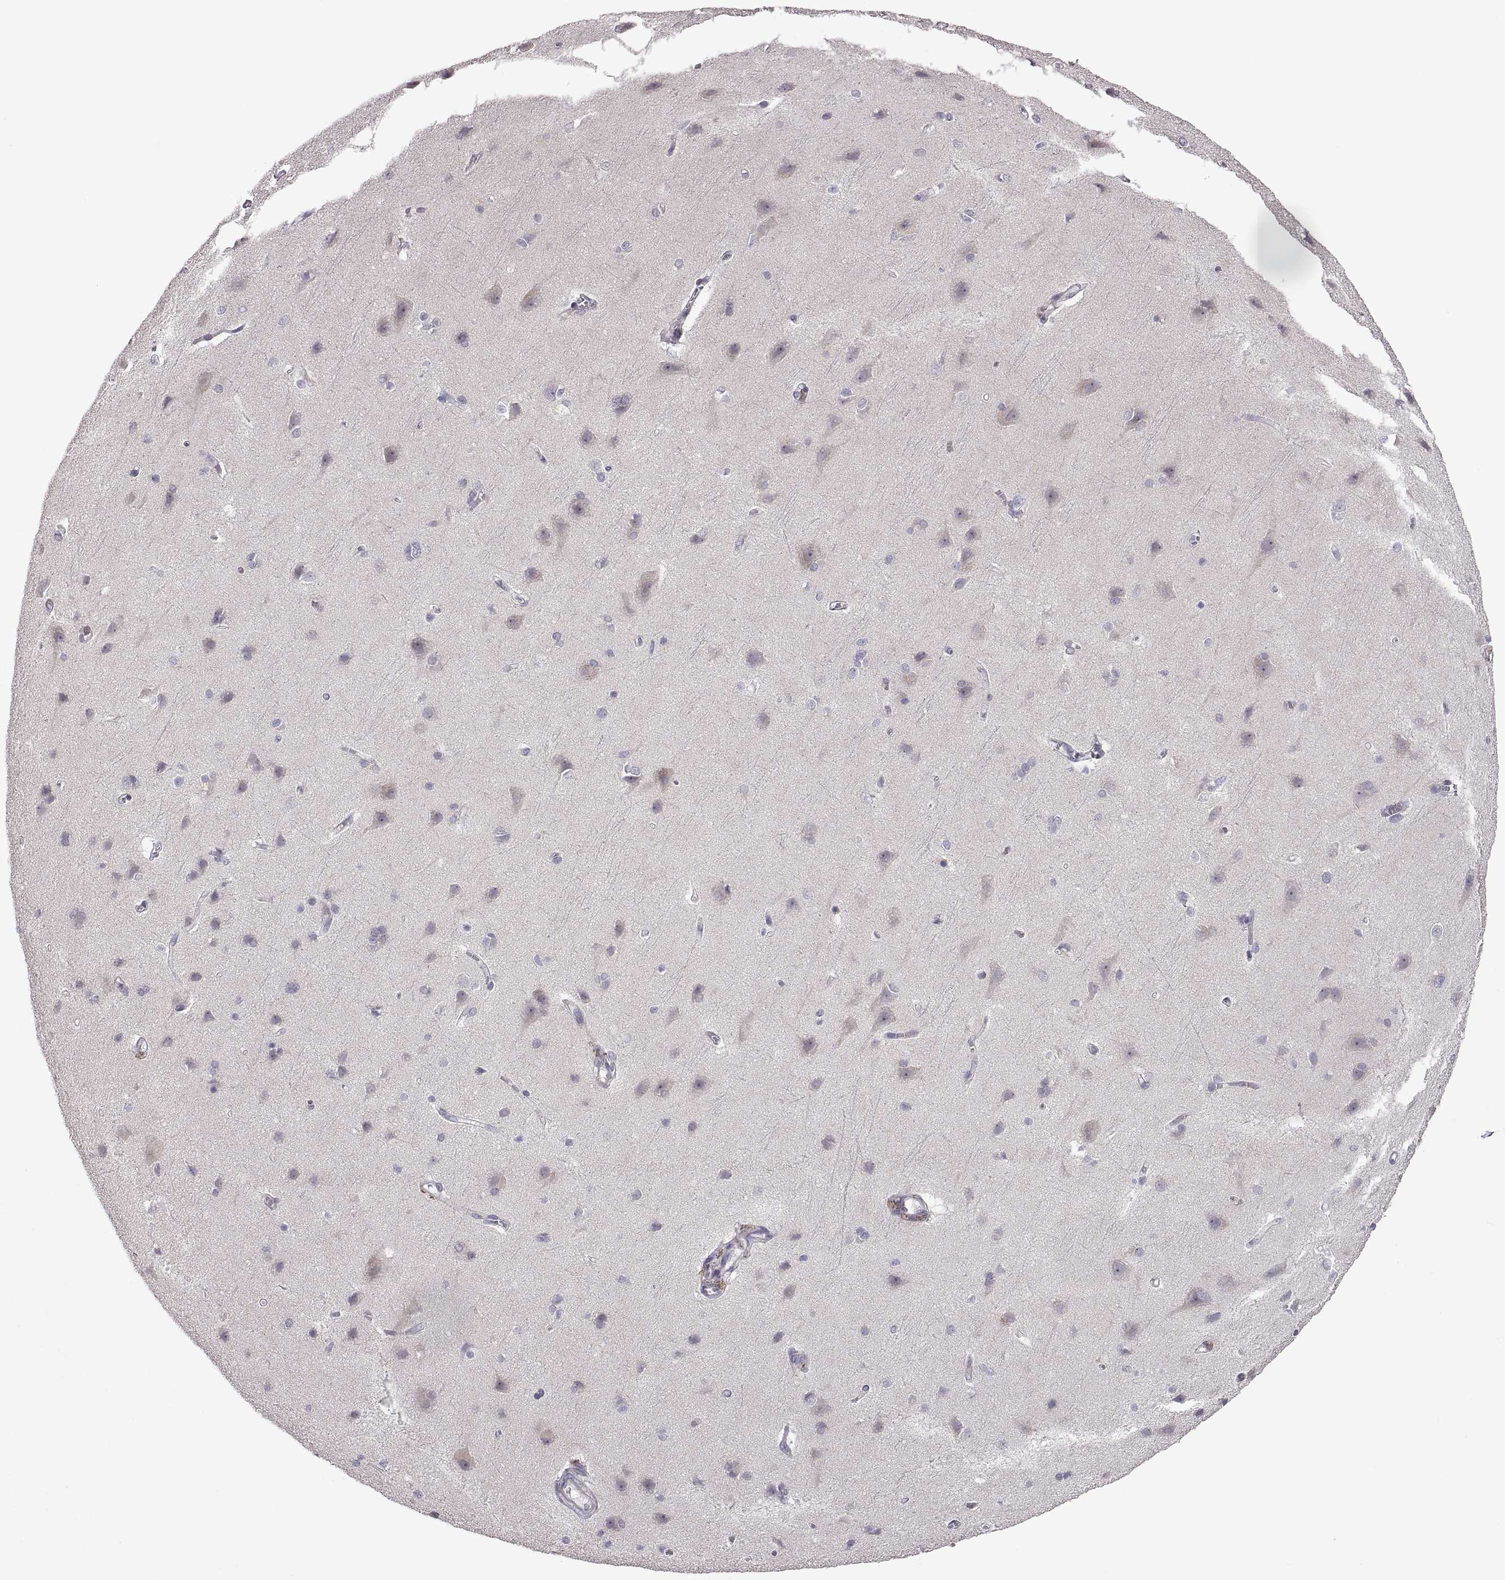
{"staining": {"intensity": "negative", "quantity": "none", "location": "none"}, "tissue": "cerebral cortex", "cell_type": "Endothelial cells", "image_type": "normal", "snomed": [{"axis": "morphology", "description": "Normal tissue, NOS"}, {"axis": "topography", "description": "Cerebral cortex"}], "caption": "This histopathology image is of benign cerebral cortex stained with immunohistochemistry (IHC) to label a protein in brown with the nuclei are counter-stained blue. There is no expression in endothelial cells. The staining is performed using DAB brown chromogen with nuclei counter-stained in using hematoxylin.", "gene": "FAM170A", "patient": {"sex": "male", "age": 37}}